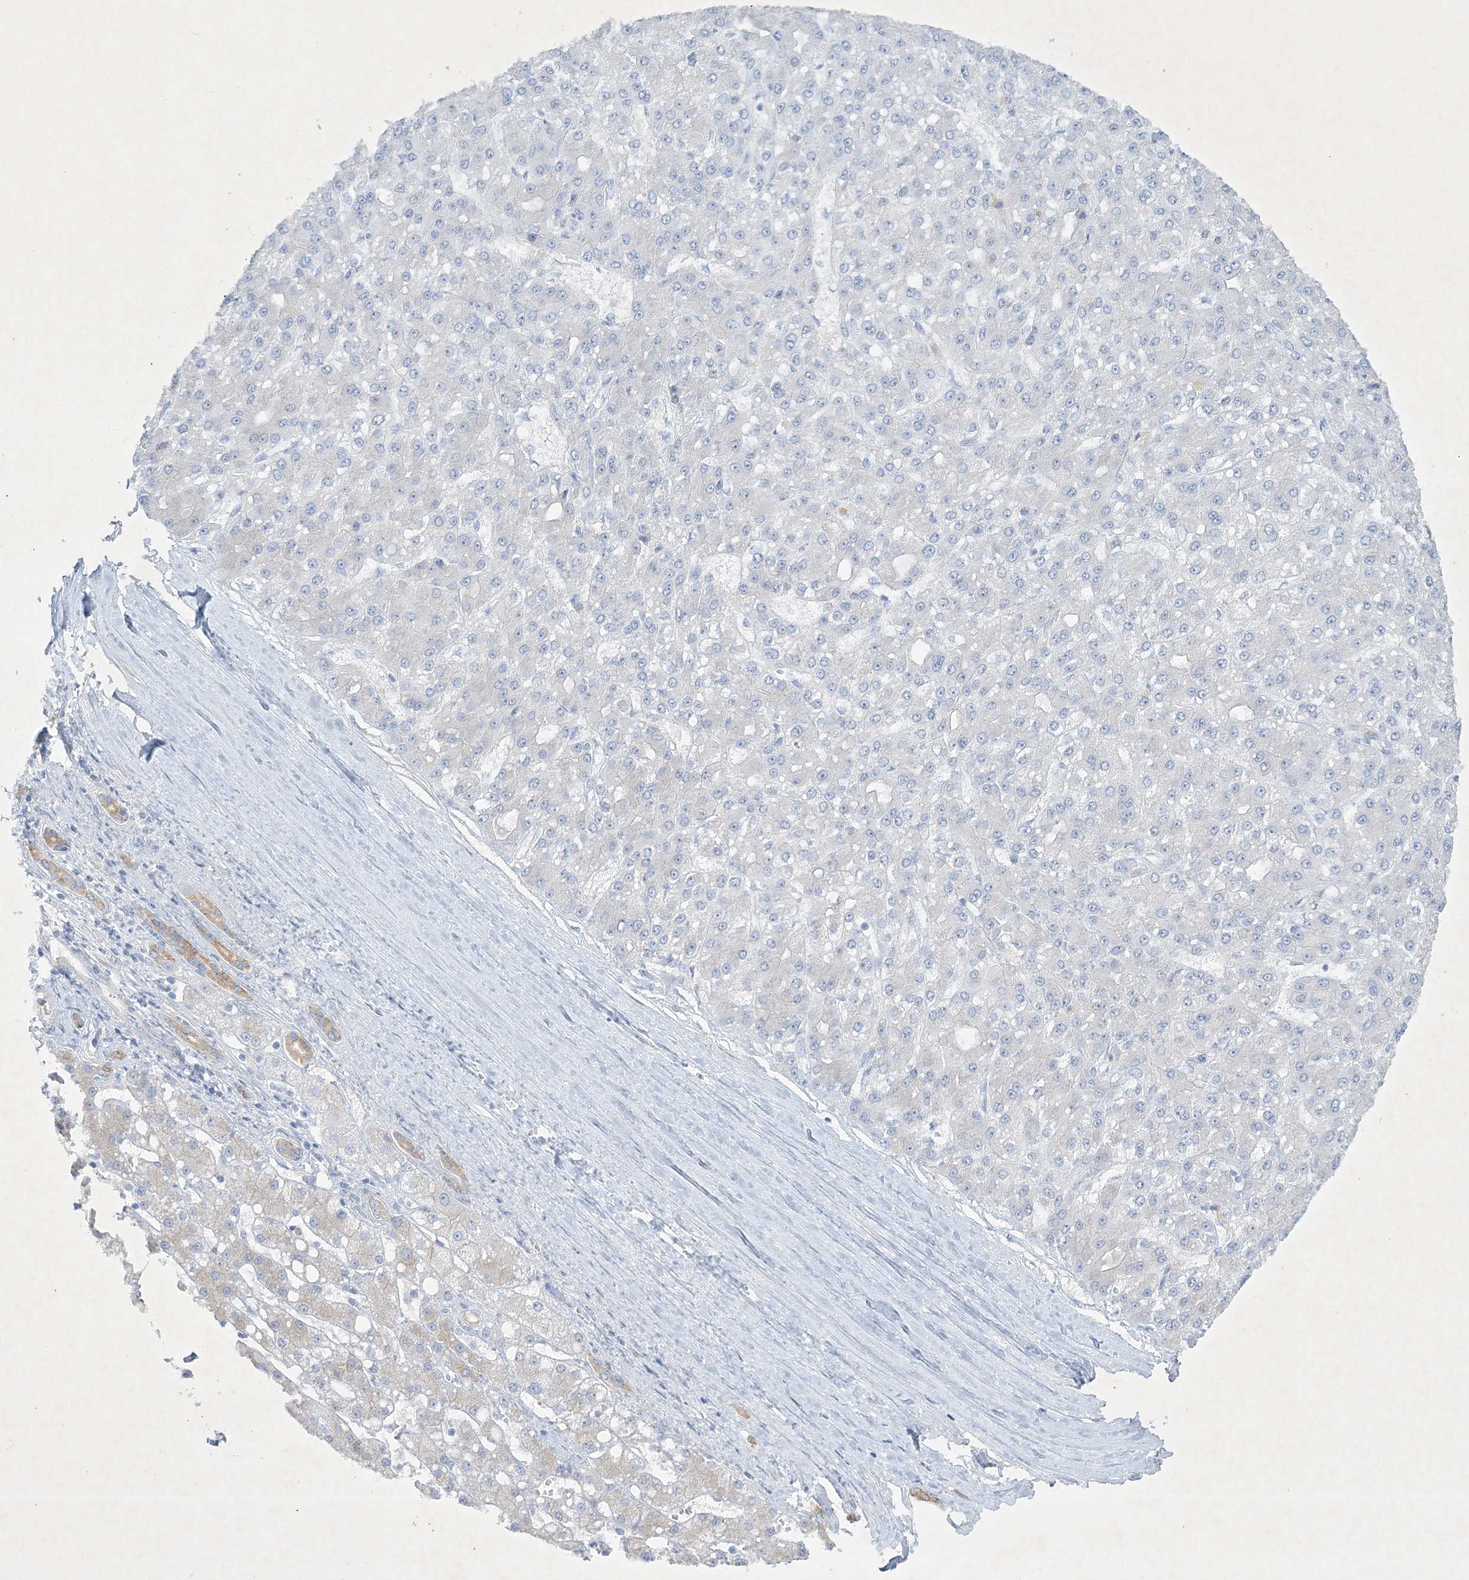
{"staining": {"intensity": "negative", "quantity": "none", "location": "none"}, "tissue": "liver cancer", "cell_type": "Tumor cells", "image_type": "cancer", "snomed": [{"axis": "morphology", "description": "Carcinoma, Hepatocellular, NOS"}, {"axis": "topography", "description": "Liver"}], "caption": "This is an immunohistochemistry (IHC) micrograph of human hepatocellular carcinoma (liver). There is no staining in tumor cells.", "gene": "FARSB", "patient": {"sex": "male", "age": 67}}